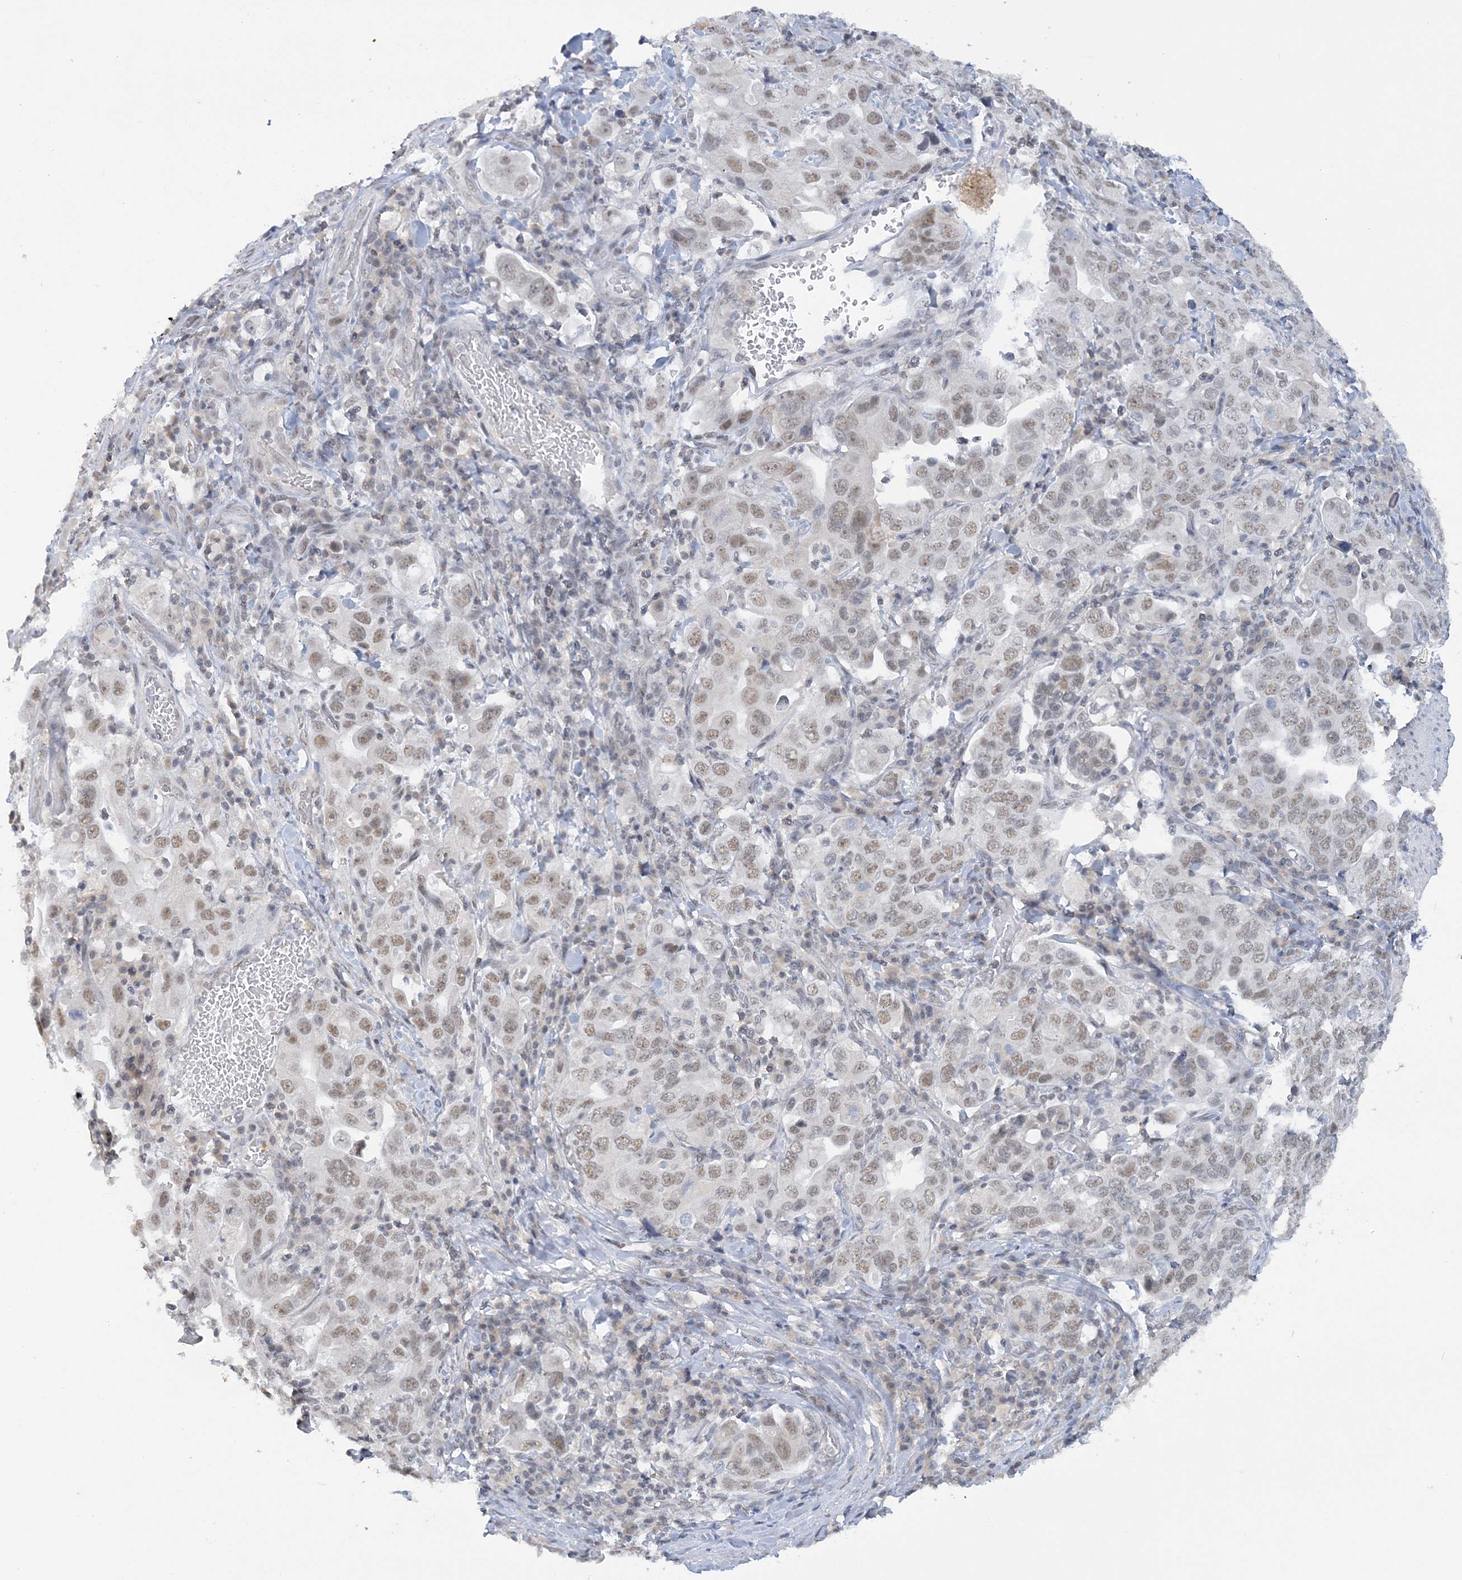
{"staining": {"intensity": "moderate", "quantity": ">75%", "location": "nuclear"}, "tissue": "stomach cancer", "cell_type": "Tumor cells", "image_type": "cancer", "snomed": [{"axis": "morphology", "description": "Adenocarcinoma, NOS"}, {"axis": "topography", "description": "Stomach, upper"}], "caption": "Immunohistochemical staining of human stomach cancer (adenocarcinoma) reveals moderate nuclear protein staining in about >75% of tumor cells. (Stains: DAB in brown, nuclei in blue, Microscopy: brightfield microscopy at high magnification).", "gene": "KMT2D", "patient": {"sex": "male", "age": 62}}